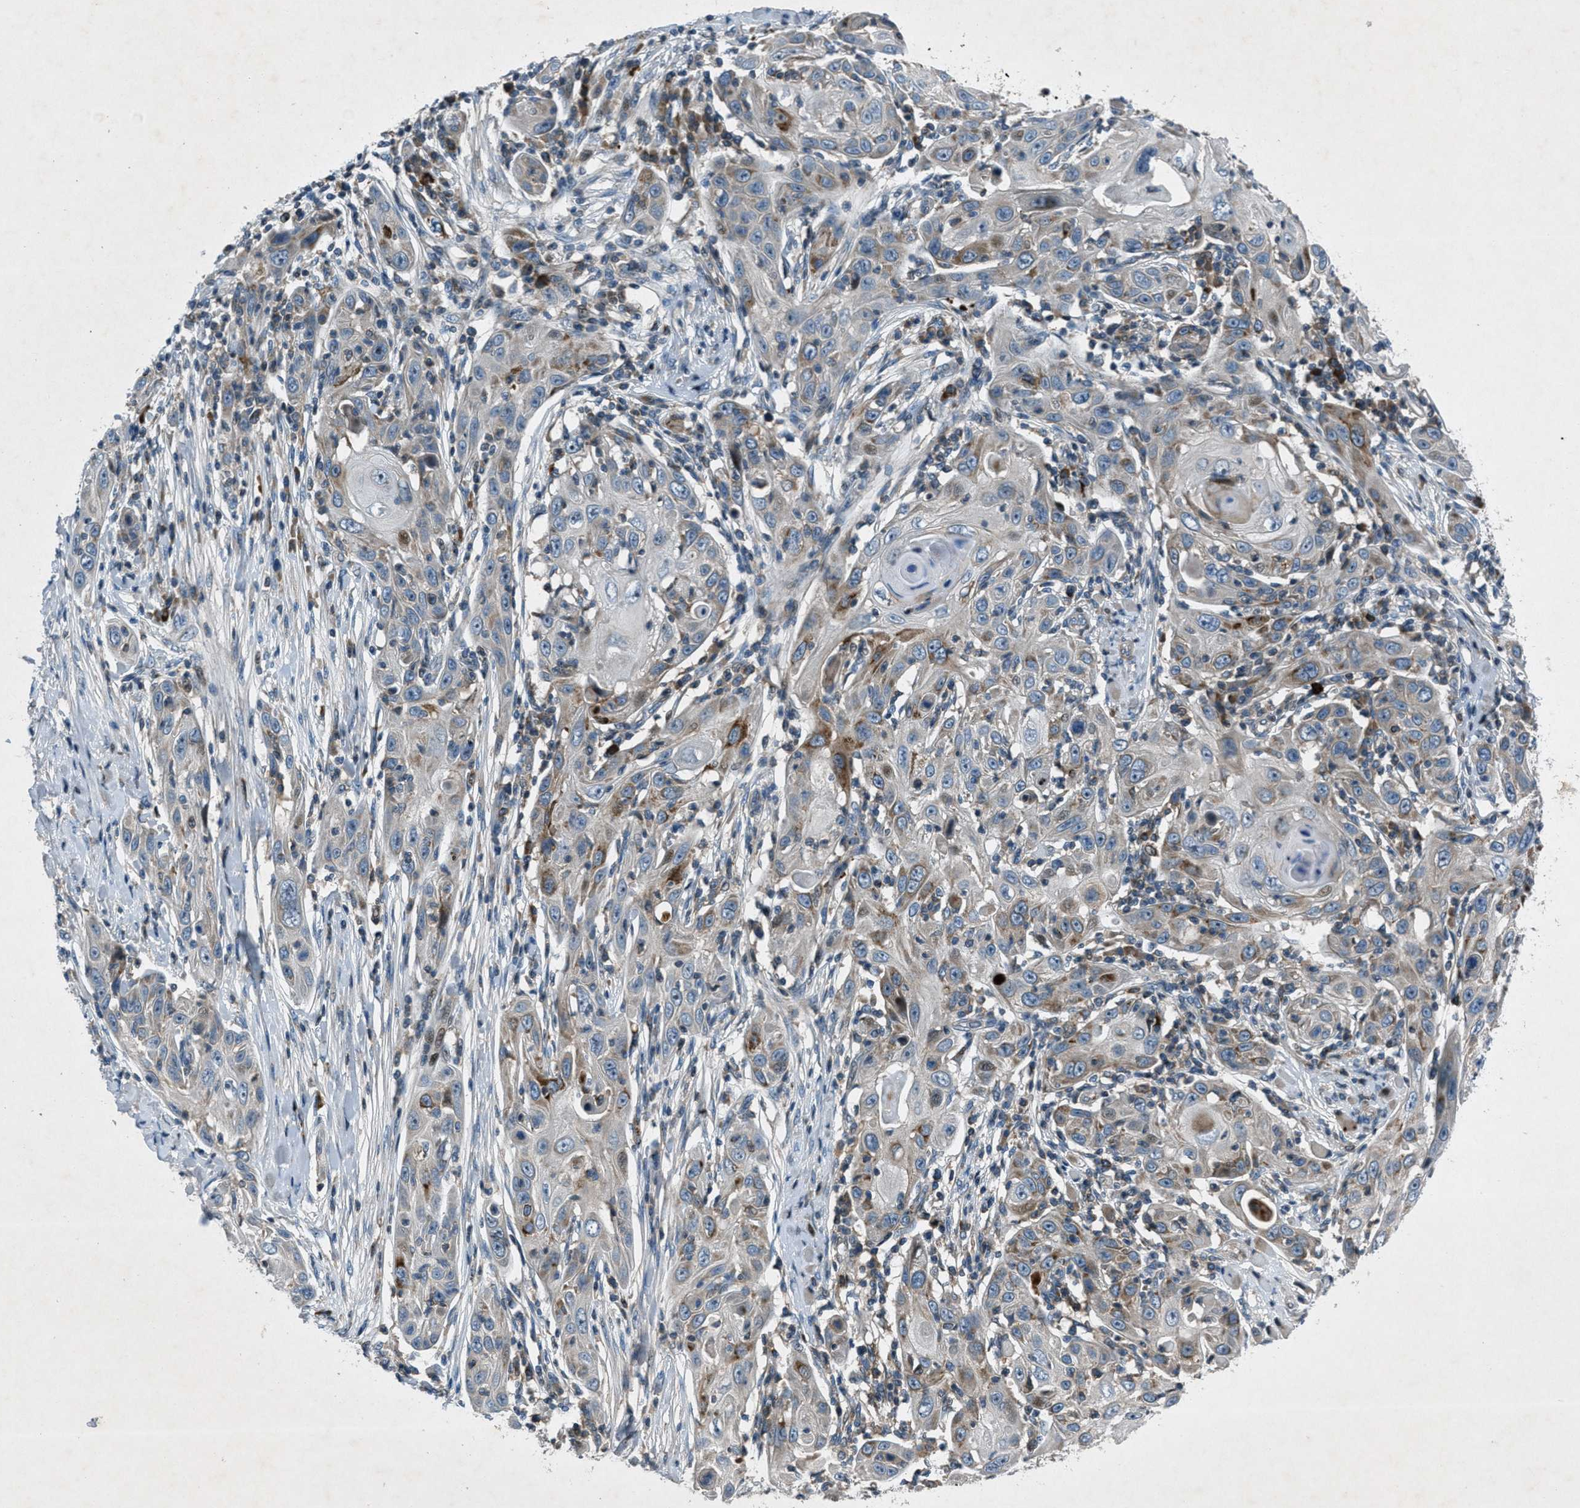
{"staining": {"intensity": "moderate", "quantity": "<25%", "location": "cytoplasmic/membranous"}, "tissue": "skin cancer", "cell_type": "Tumor cells", "image_type": "cancer", "snomed": [{"axis": "morphology", "description": "Squamous cell carcinoma, NOS"}, {"axis": "topography", "description": "Skin"}], "caption": "DAB (3,3'-diaminobenzidine) immunohistochemical staining of human squamous cell carcinoma (skin) demonstrates moderate cytoplasmic/membranous protein positivity in approximately <25% of tumor cells.", "gene": "CLEC2D", "patient": {"sex": "female", "age": 88}}